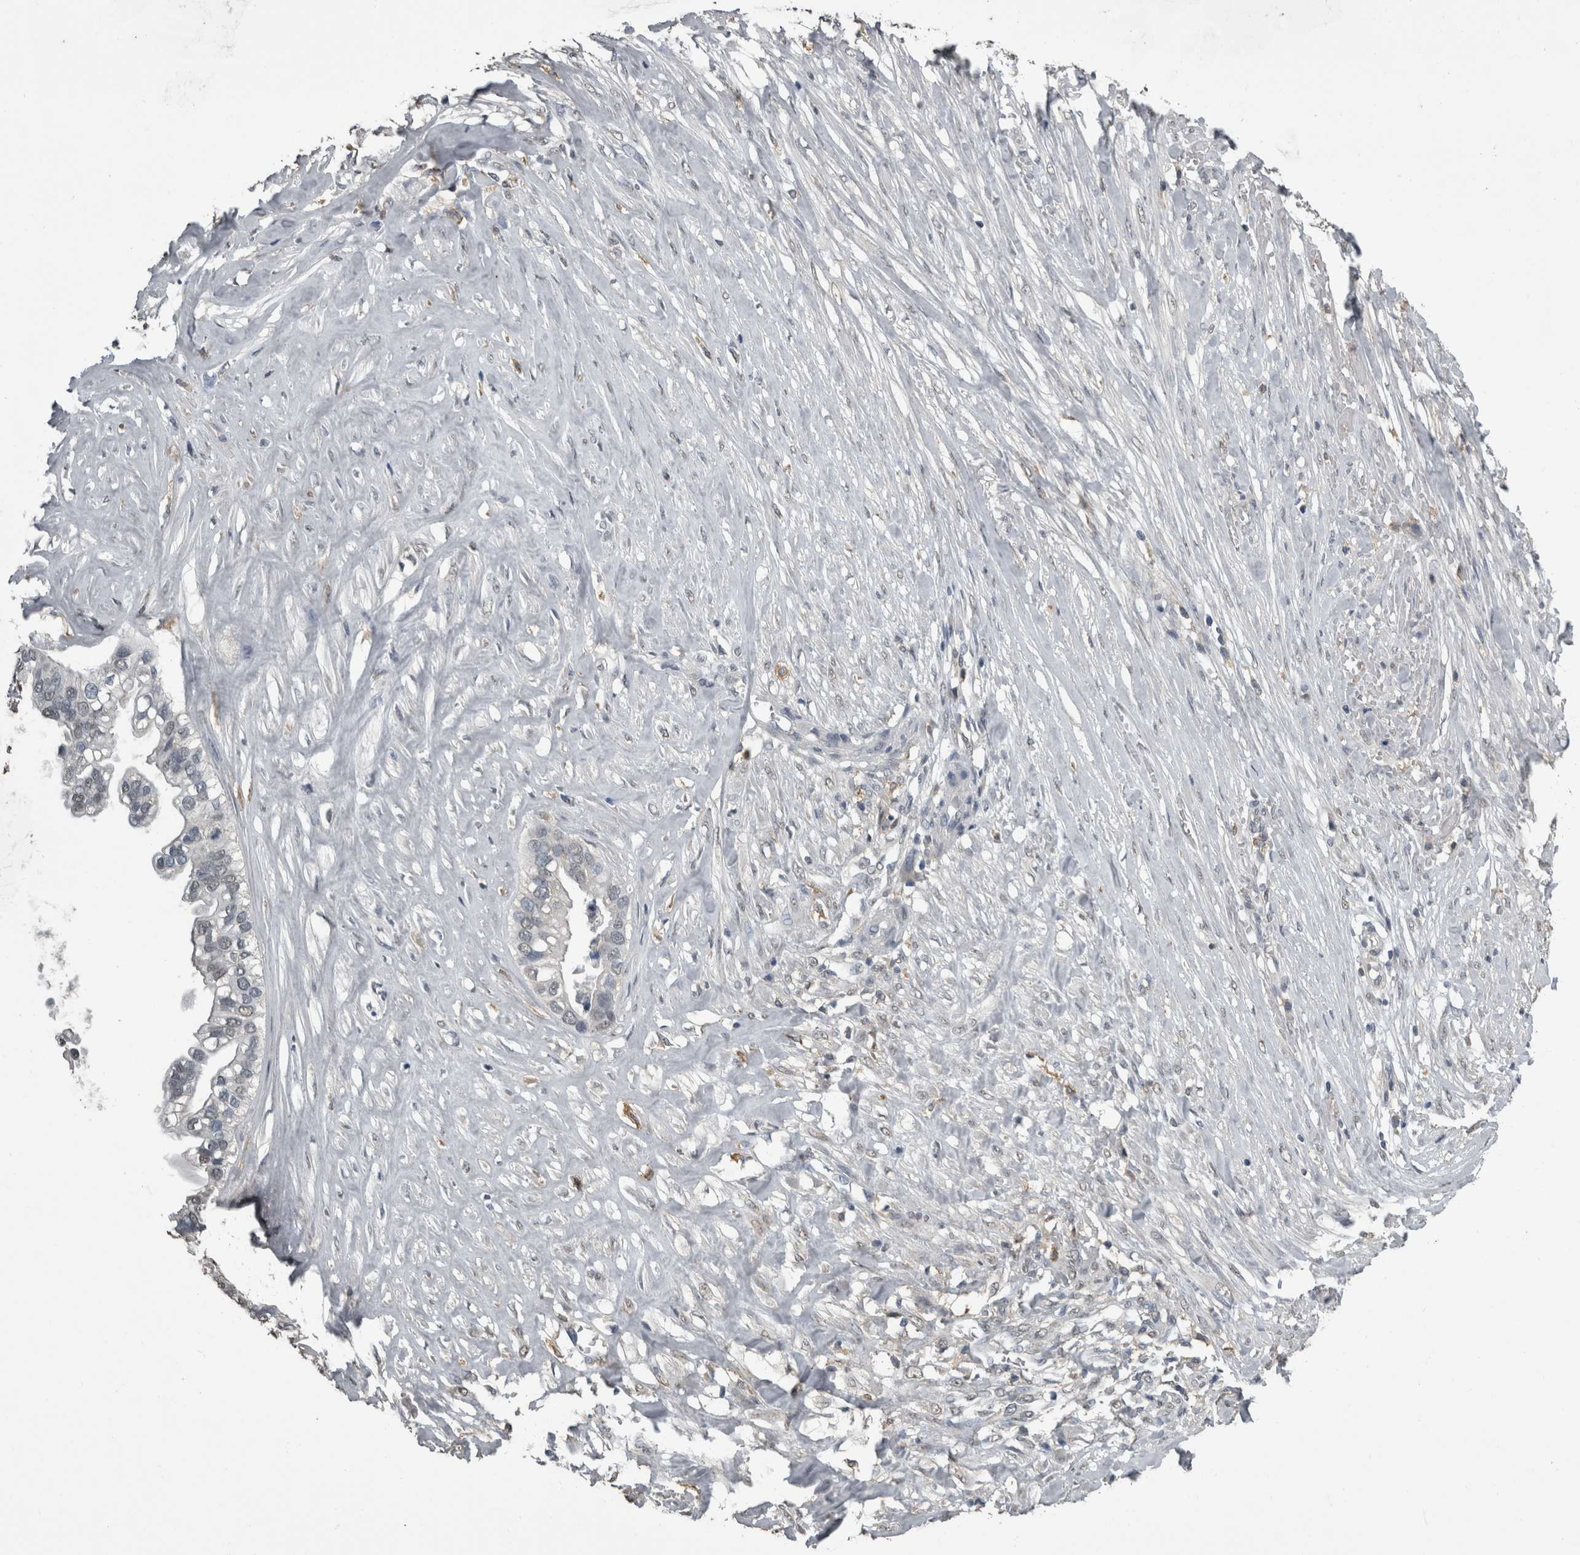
{"staining": {"intensity": "negative", "quantity": "none", "location": "none"}, "tissue": "ovarian cancer", "cell_type": "Tumor cells", "image_type": "cancer", "snomed": [{"axis": "morphology", "description": "Cystadenocarcinoma, mucinous, NOS"}, {"axis": "topography", "description": "Ovary"}], "caption": "DAB immunohistochemical staining of ovarian mucinous cystadenocarcinoma reveals no significant expression in tumor cells. (IHC, brightfield microscopy, high magnification).", "gene": "PIK3AP1", "patient": {"sex": "female", "age": 80}}